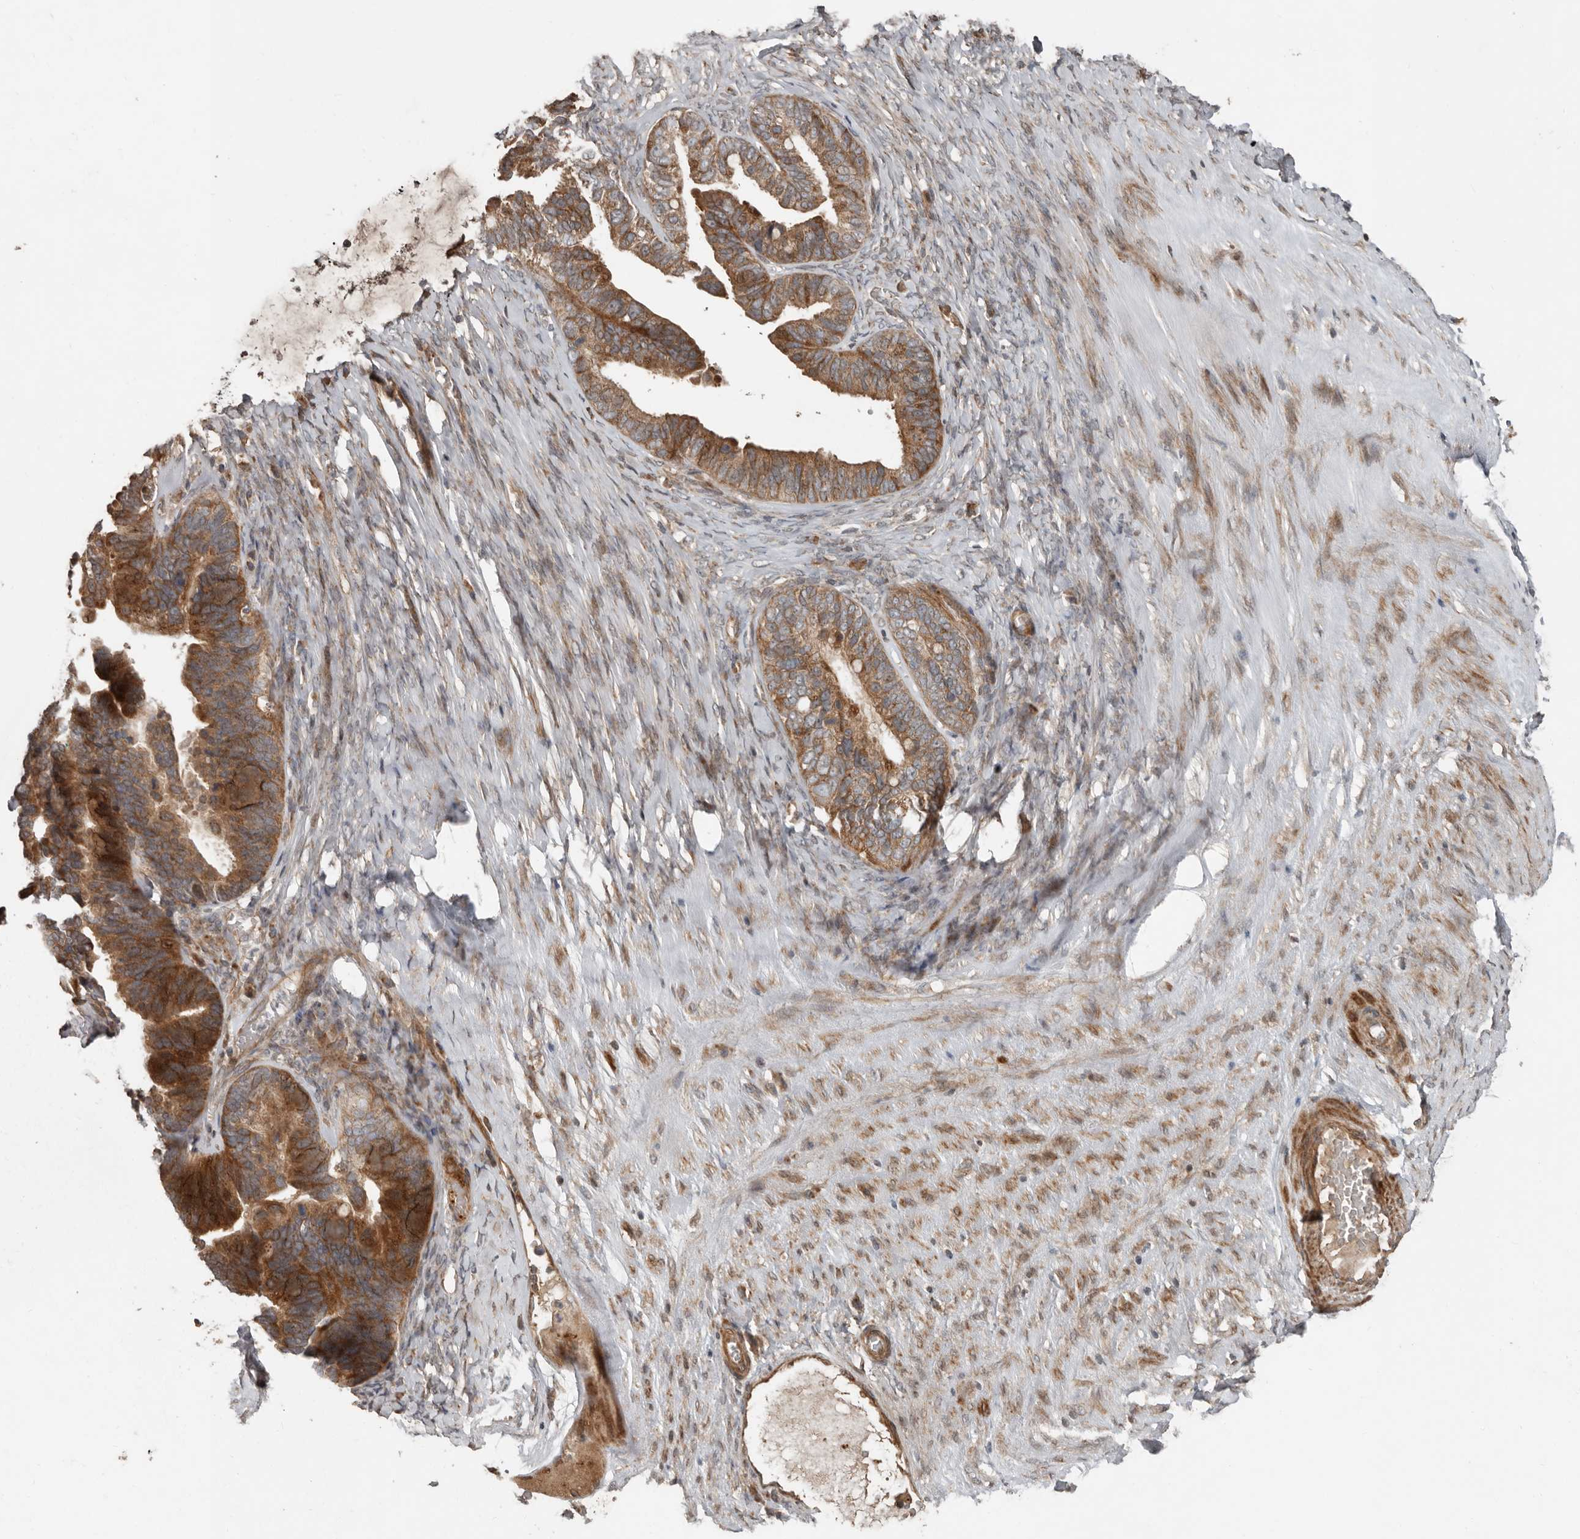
{"staining": {"intensity": "moderate", "quantity": ">75%", "location": "cytoplasmic/membranous"}, "tissue": "ovarian cancer", "cell_type": "Tumor cells", "image_type": "cancer", "snomed": [{"axis": "morphology", "description": "Cystadenocarcinoma, serous, NOS"}, {"axis": "topography", "description": "Ovary"}], "caption": "Immunohistochemistry (DAB) staining of ovarian cancer (serous cystadenocarcinoma) displays moderate cytoplasmic/membranous protein positivity in approximately >75% of tumor cells.", "gene": "SLC6A7", "patient": {"sex": "female", "age": 56}}